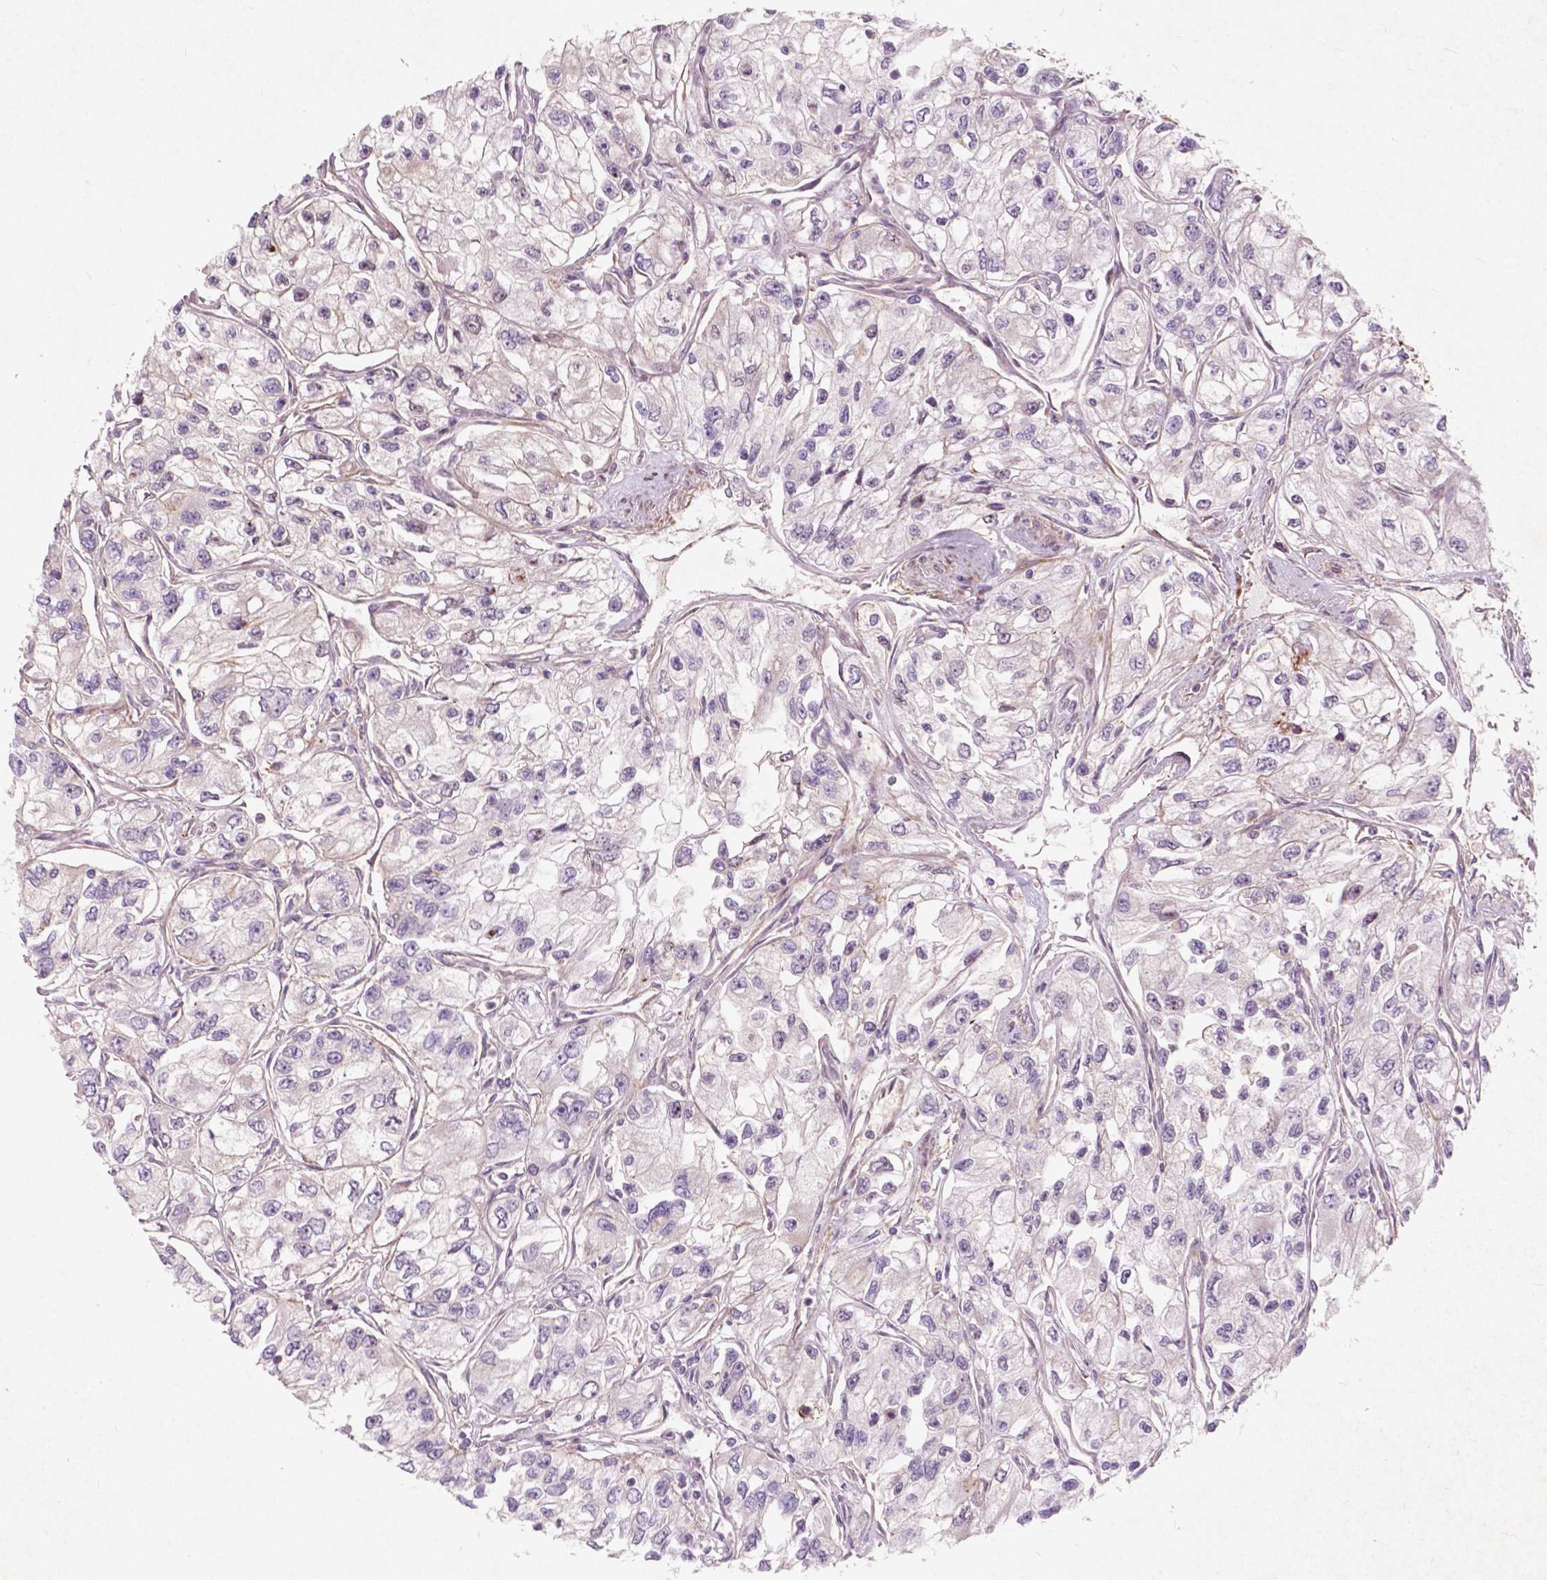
{"staining": {"intensity": "negative", "quantity": "none", "location": "none"}, "tissue": "renal cancer", "cell_type": "Tumor cells", "image_type": "cancer", "snomed": [{"axis": "morphology", "description": "Adenocarcinoma, NOS"}, {"axis": "topography", "description": "Kidney"}], "caption": "An image of adenocarcinoma (renal) stained for a protein reveals no brown staining in tumor cells.", "gene": "RFPL4B", "patient": {"sex": "female", "age": 59}}